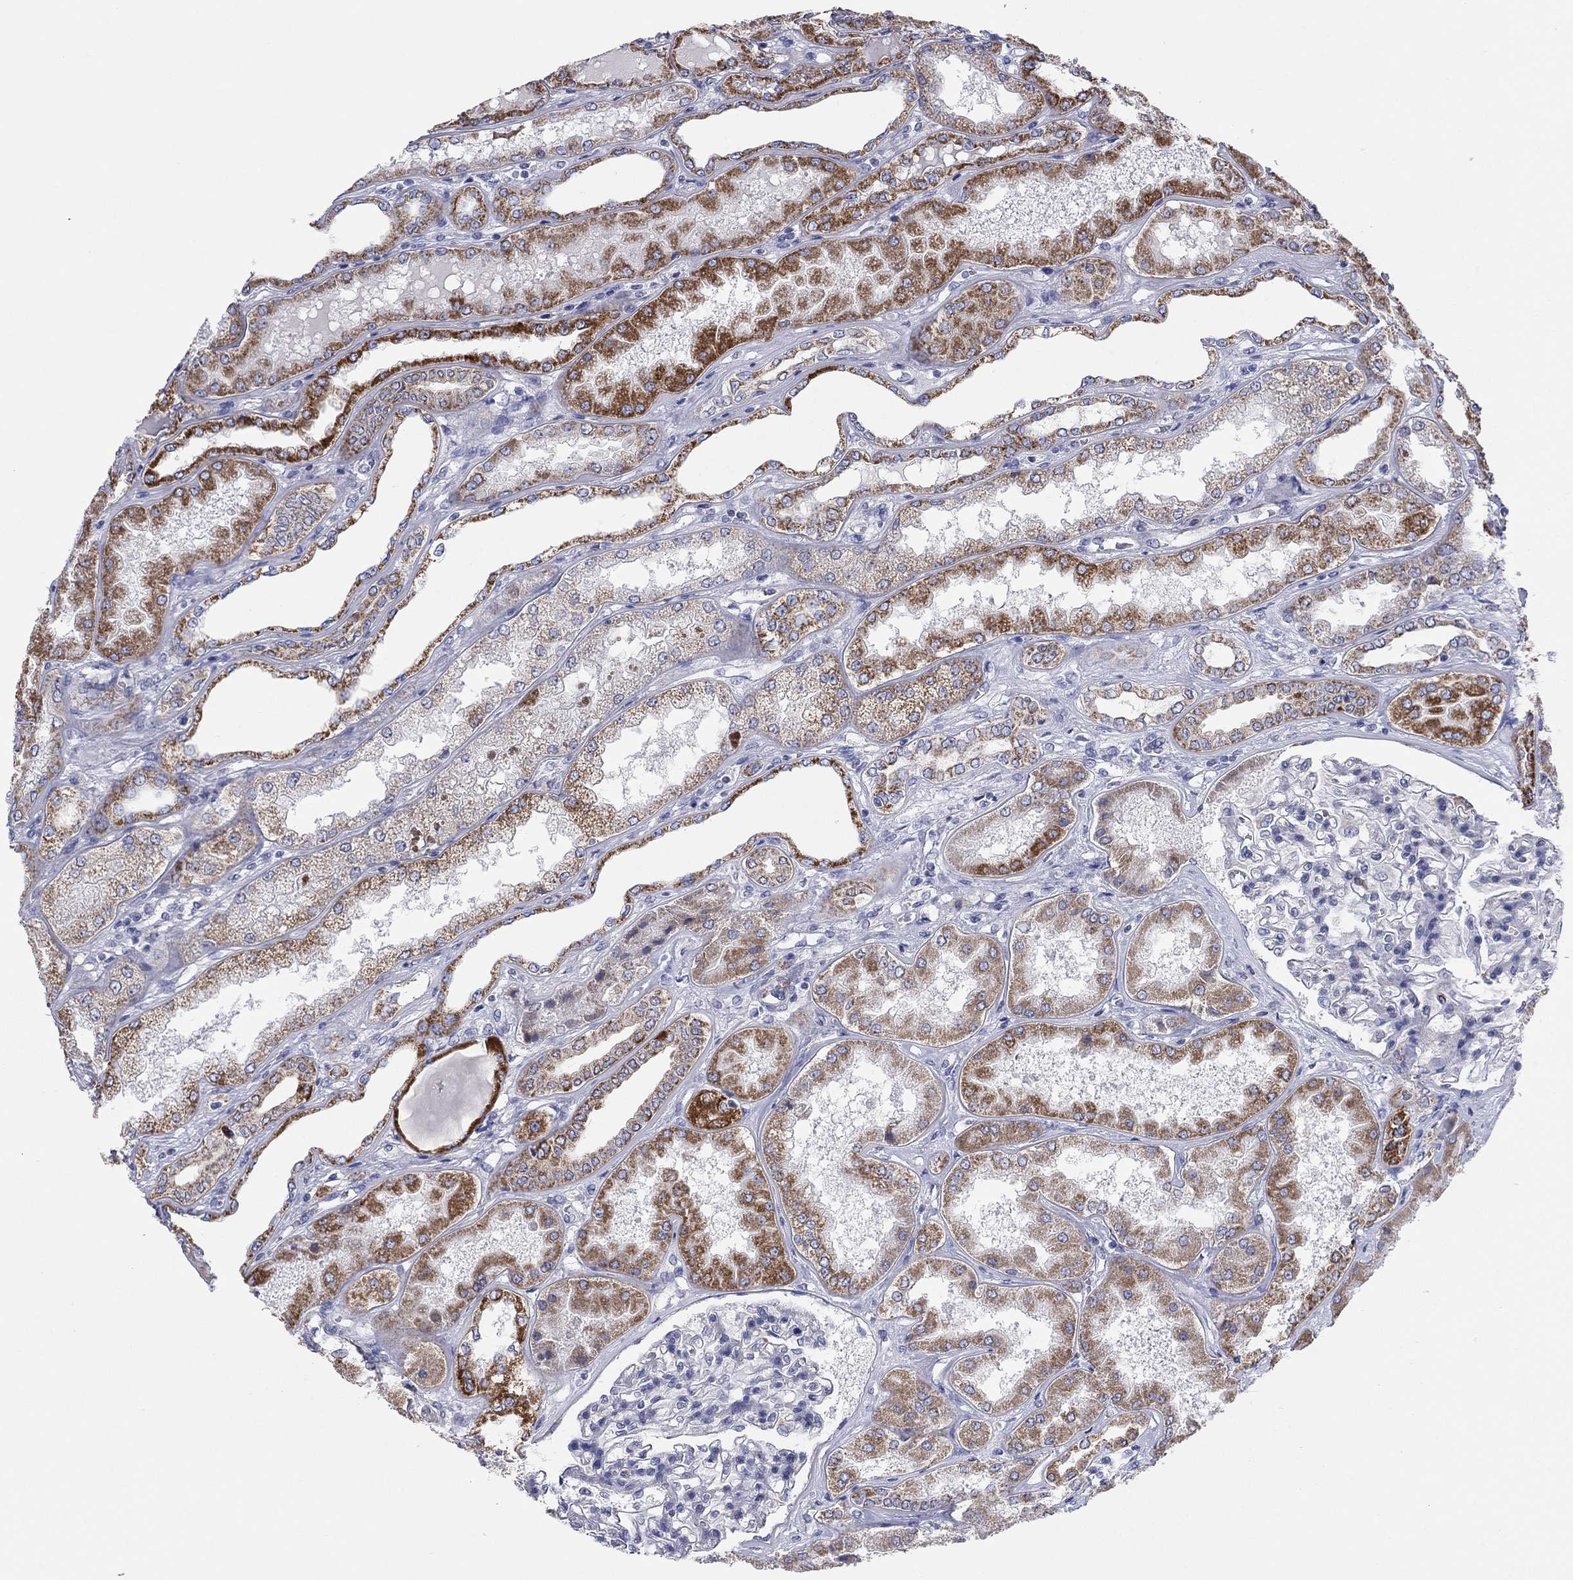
{"staining": {"intensity": "moderate", "quantity": "<25%", "location": "cytoplasmic/membranous"}, "tissue": "kidney", "cell_type": "Cells in glomeruli", "image_type": "normal", "snomed": [{"axis": "morphology", "description": "Normal tissue, NOS"}, {"axis": "topography", "description": "Kidney"}], "caption": "Moderate cytoplasmic/membranous protein positivity is identified in approximately <25% of cells in glomeruli in kidney.", "gene": "MGST3", "patient": {"sex": "female", "age": 56}}